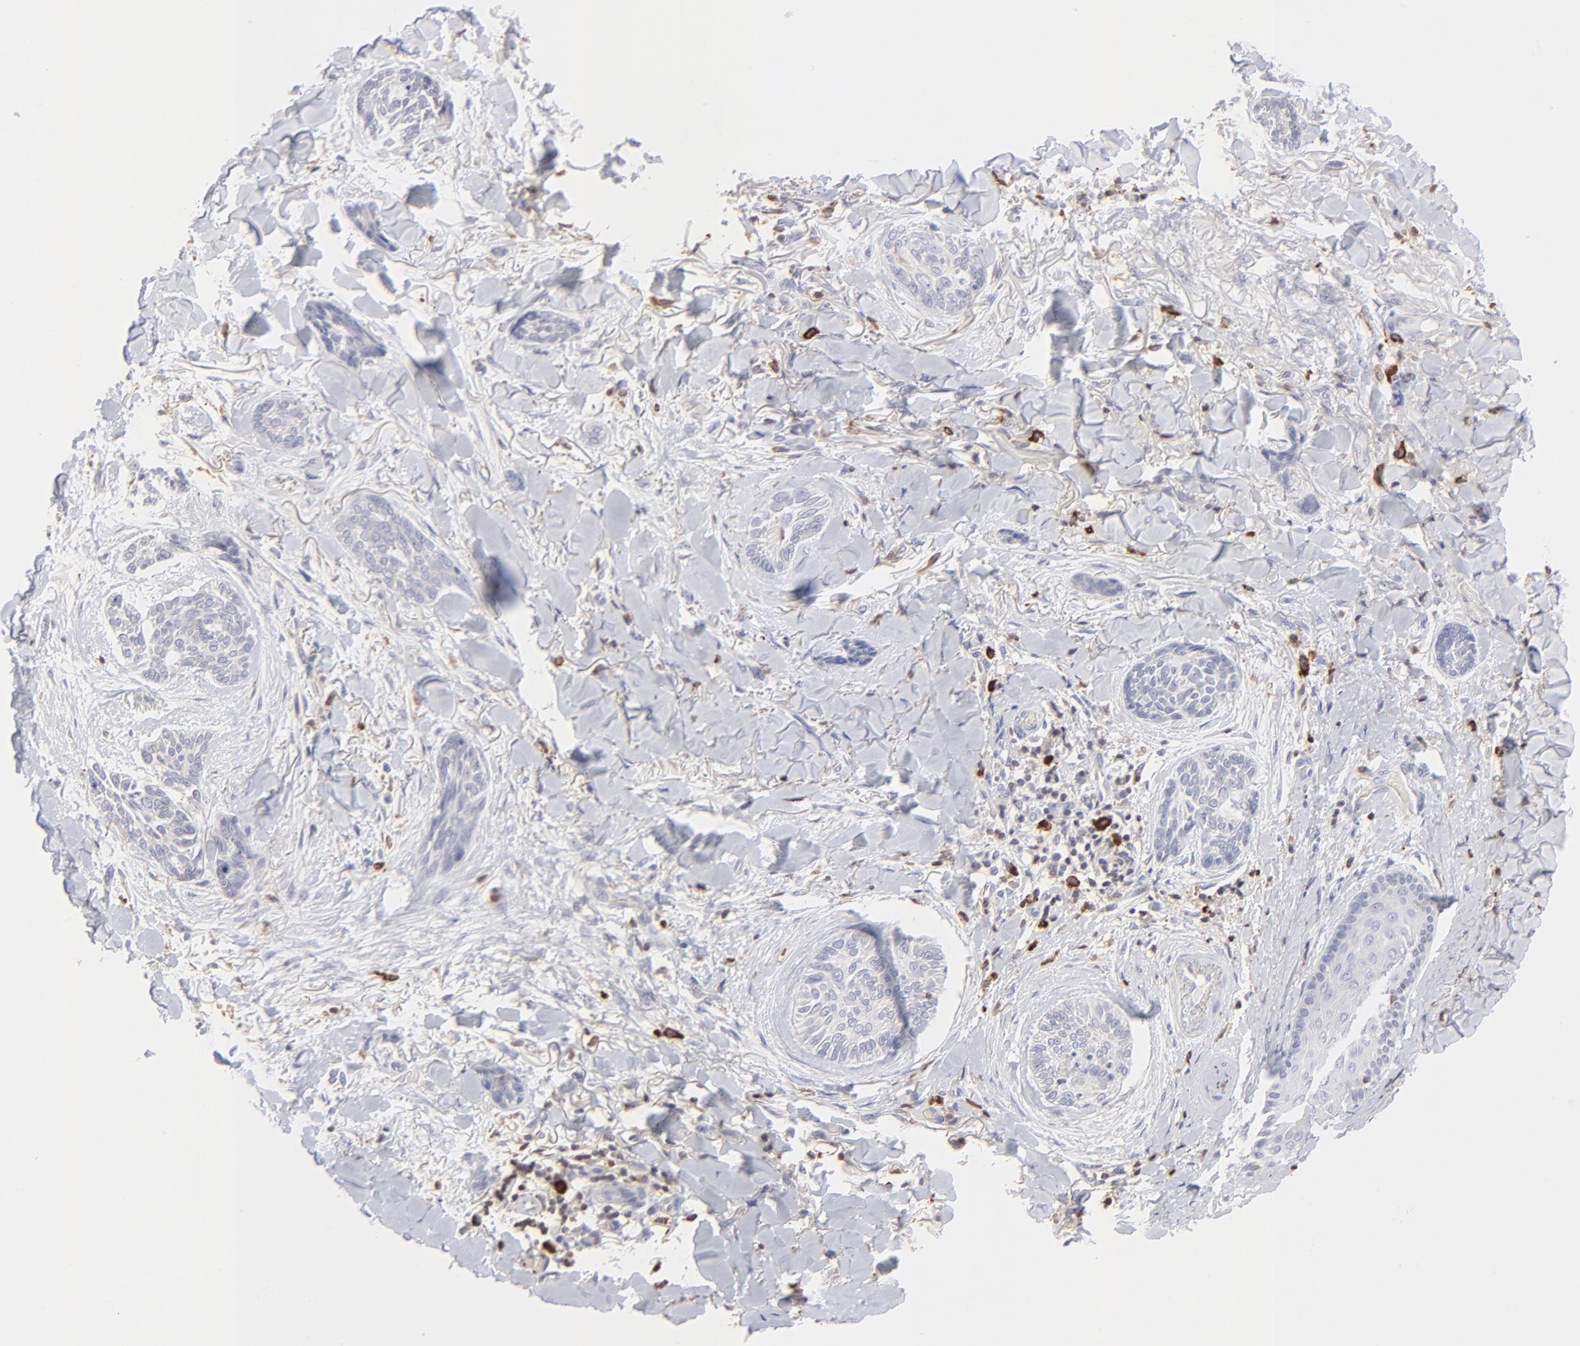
{"staining": {"intensity": "negative", "quantity": "none", "location": "none"}, "tissue": "skin cancer", "cell_type": "Tumor cells", "image_type": "cancer", "snomed": [{"axis": "morphology", "description": "Normal tissue, NOS"}, {"axis": "morphology", "description": "Basal cell carcinoma"}, {"axis": "topography", "description": "Skin"}], "caption": "Human basal cell carcinoma (skin) stained for a protein using immunohistochemistry (IHC) demonstrates no staining in tumor cells.", "gene": "TBXT", "patient": {"sex": "female", "age": 71}}